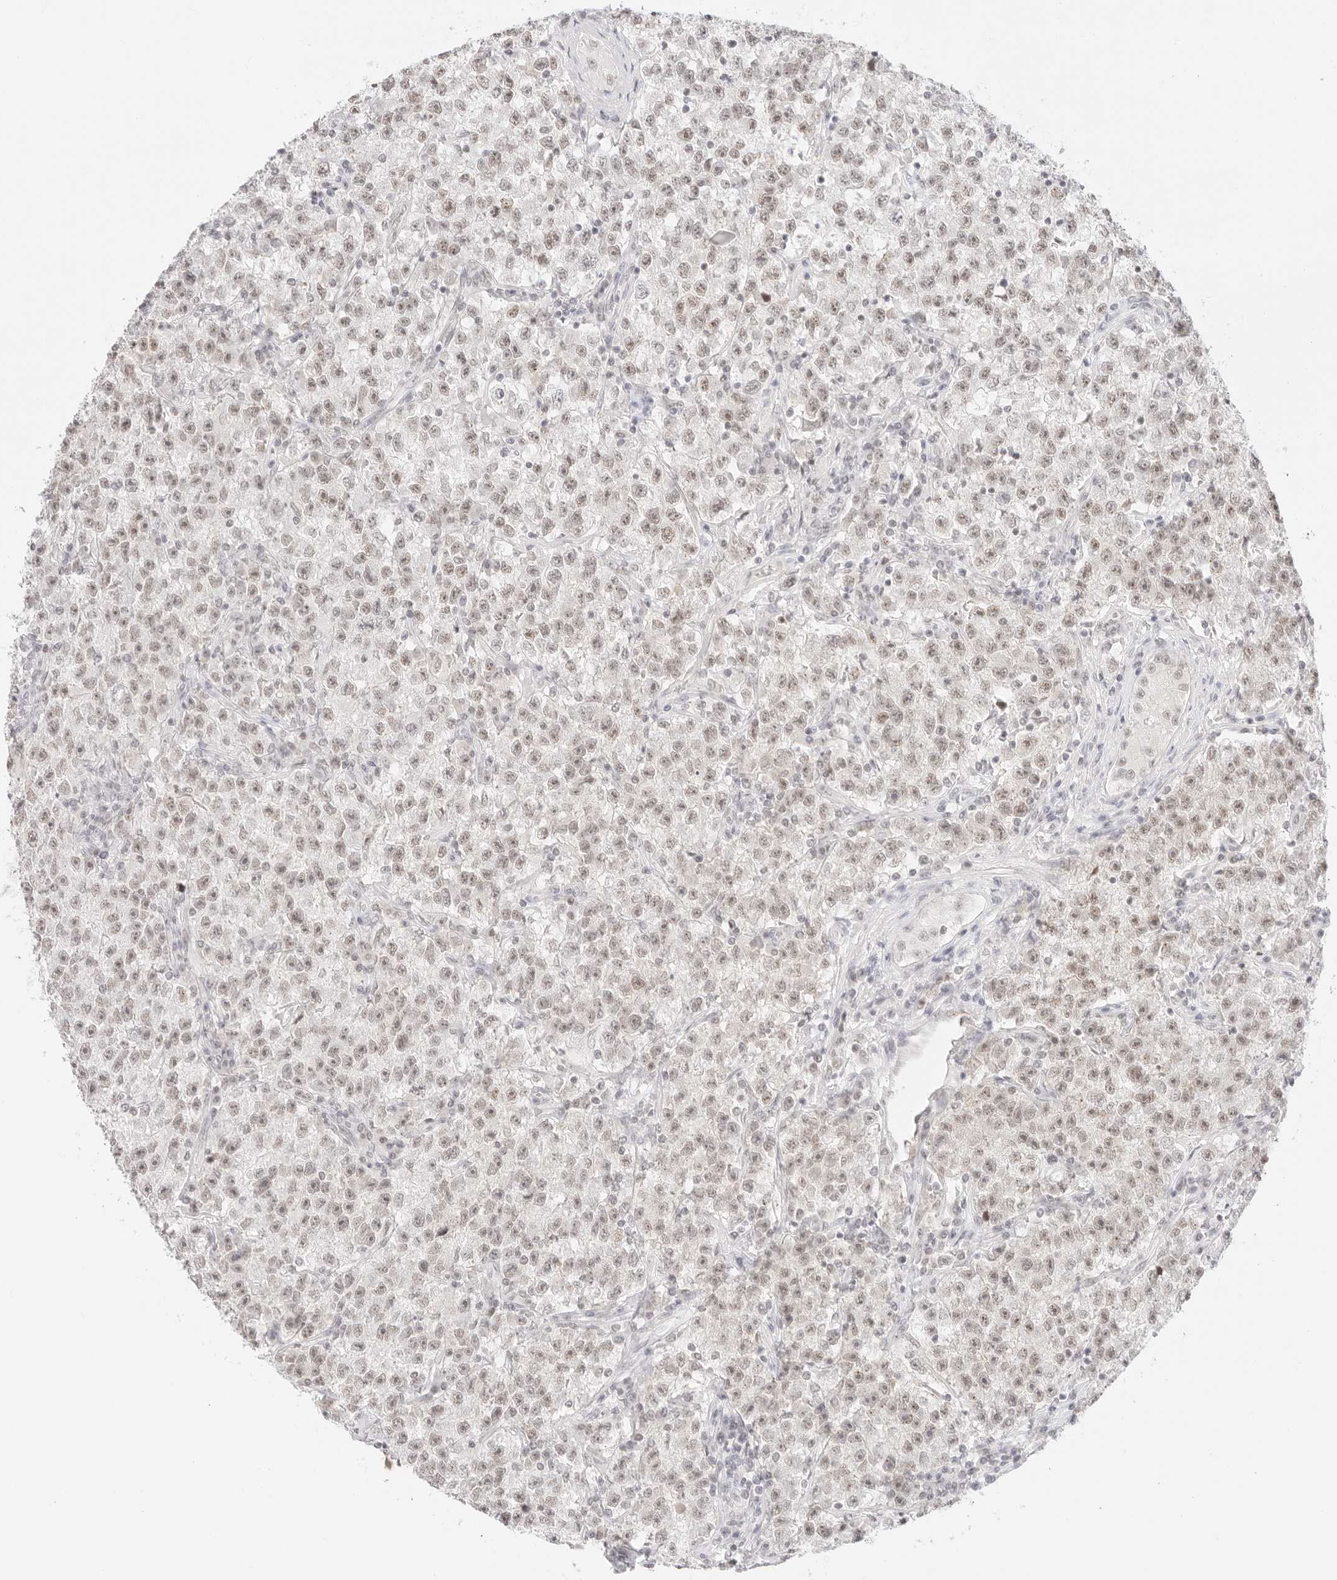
{"staining": {"intensity": "weak", "quantity": "<25%", "location": "nuclear"}, "tissue": "testis cancer", "cell_type": "Tumor cells", "image_type": "cancer", "snomed": [{"axis": "morphology", "description": "Seminoma, NOS"}, {"axis": "topography", "description": "Testis"}], "caption": "Immunohistochemistry histopathology image of neoplastic tissue: human testis seminoma stained with DAB (3,3'-diaminobenzidine) exhibits no significant protein staining in tumor cells.", "gene": "ITGA6", "patient": {"sex": "male", "age": 22}}